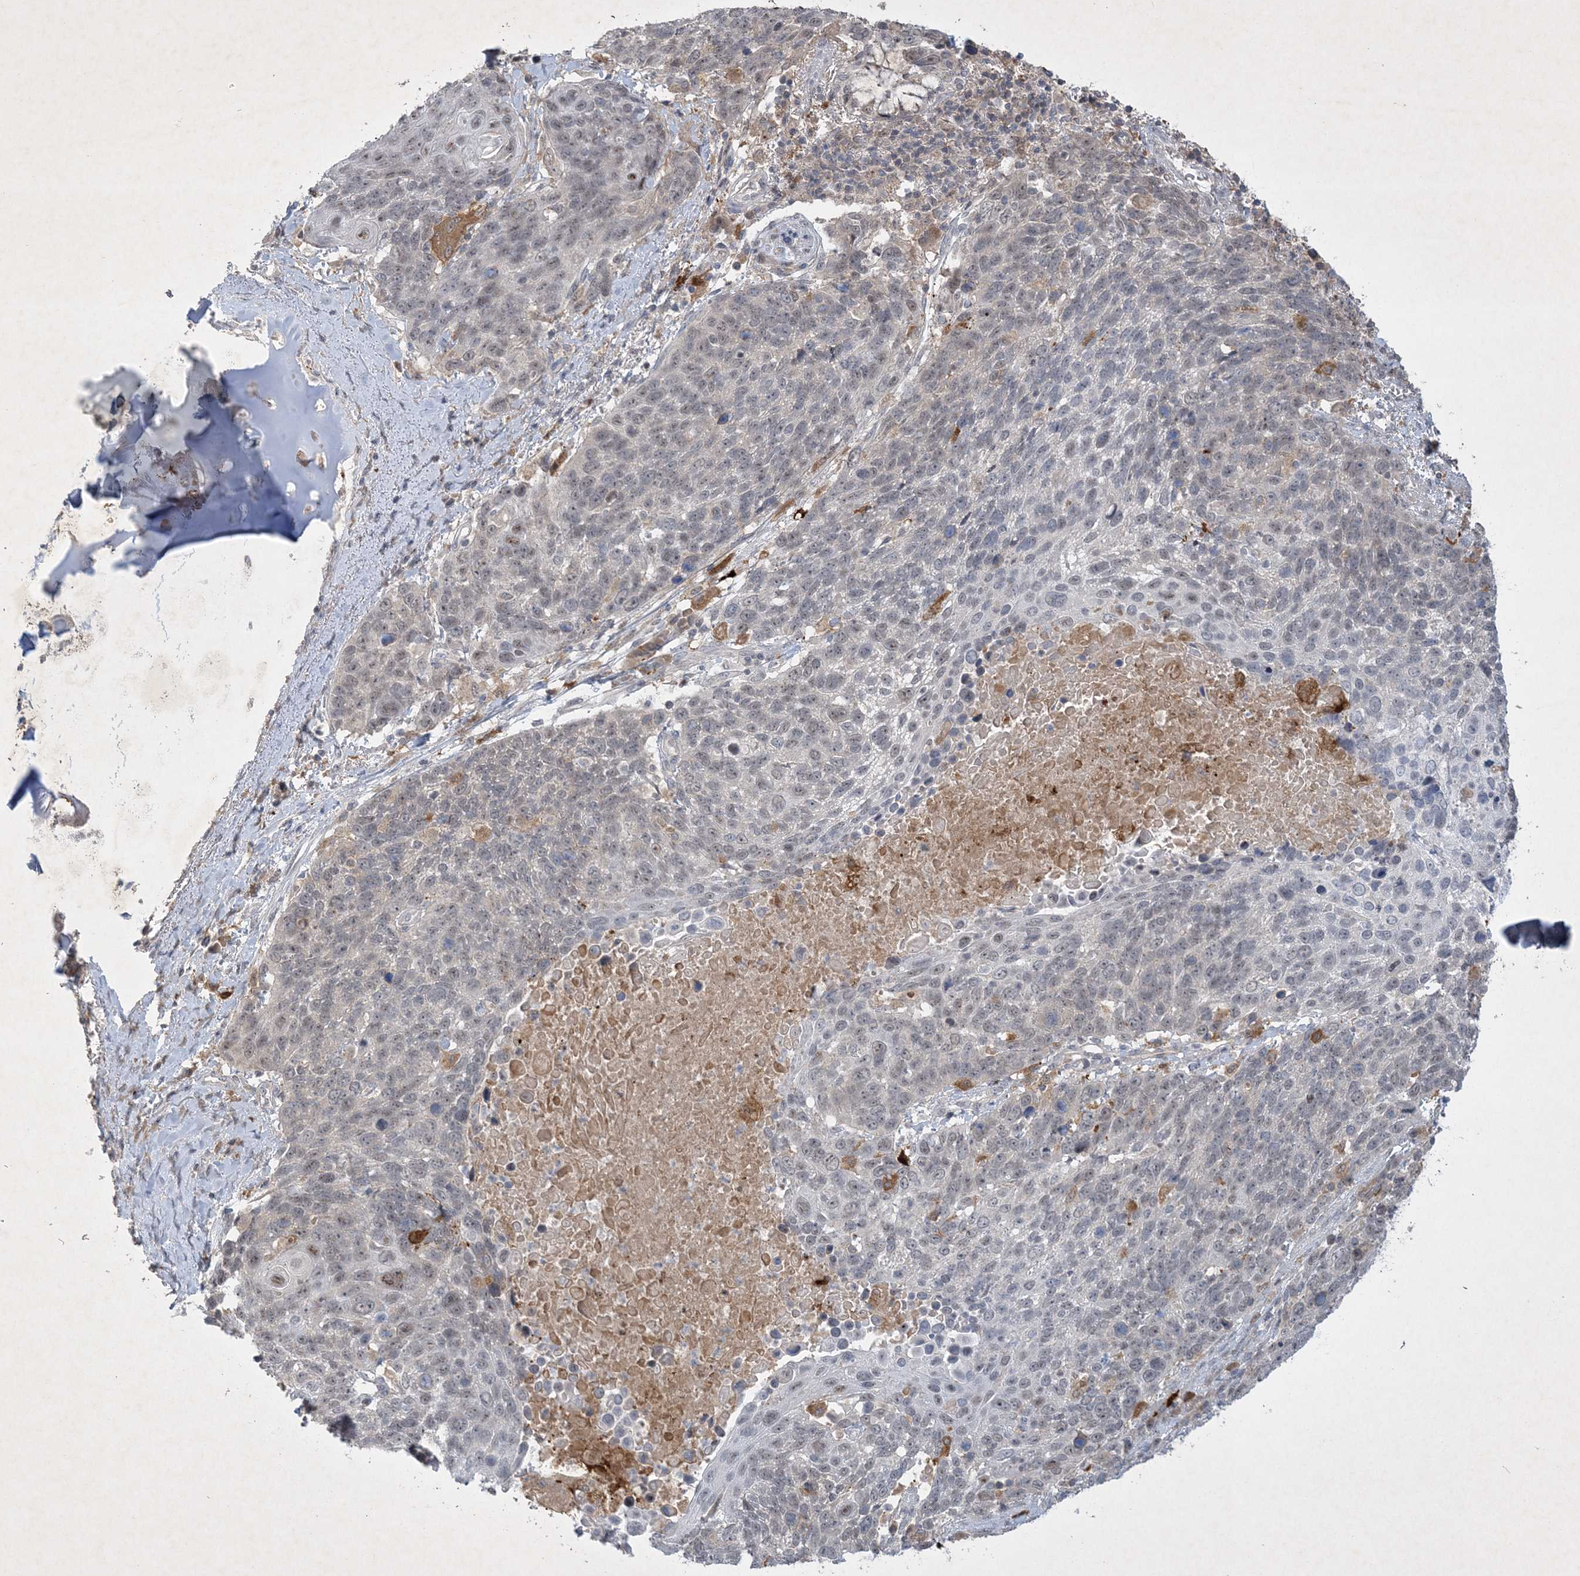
{"staining": {"intensity": "weak", "quantity": "<25%", "location": "nuclear"}, "tissue": "lung cancer", "cell_type": "Tumor cells", "image_type": "cancer", "snomed": [{"axis": "morphology", "description": "Squamous cell carcinoma, NOS"}, {"axis": "topography", "description": "Lung"}], "caption": "Immunohistochemical staining of lung cancer reveals no significant positivity in tumor cells.", "gene": "THG1L", "patient": {"sex": "male", "age": 66}}